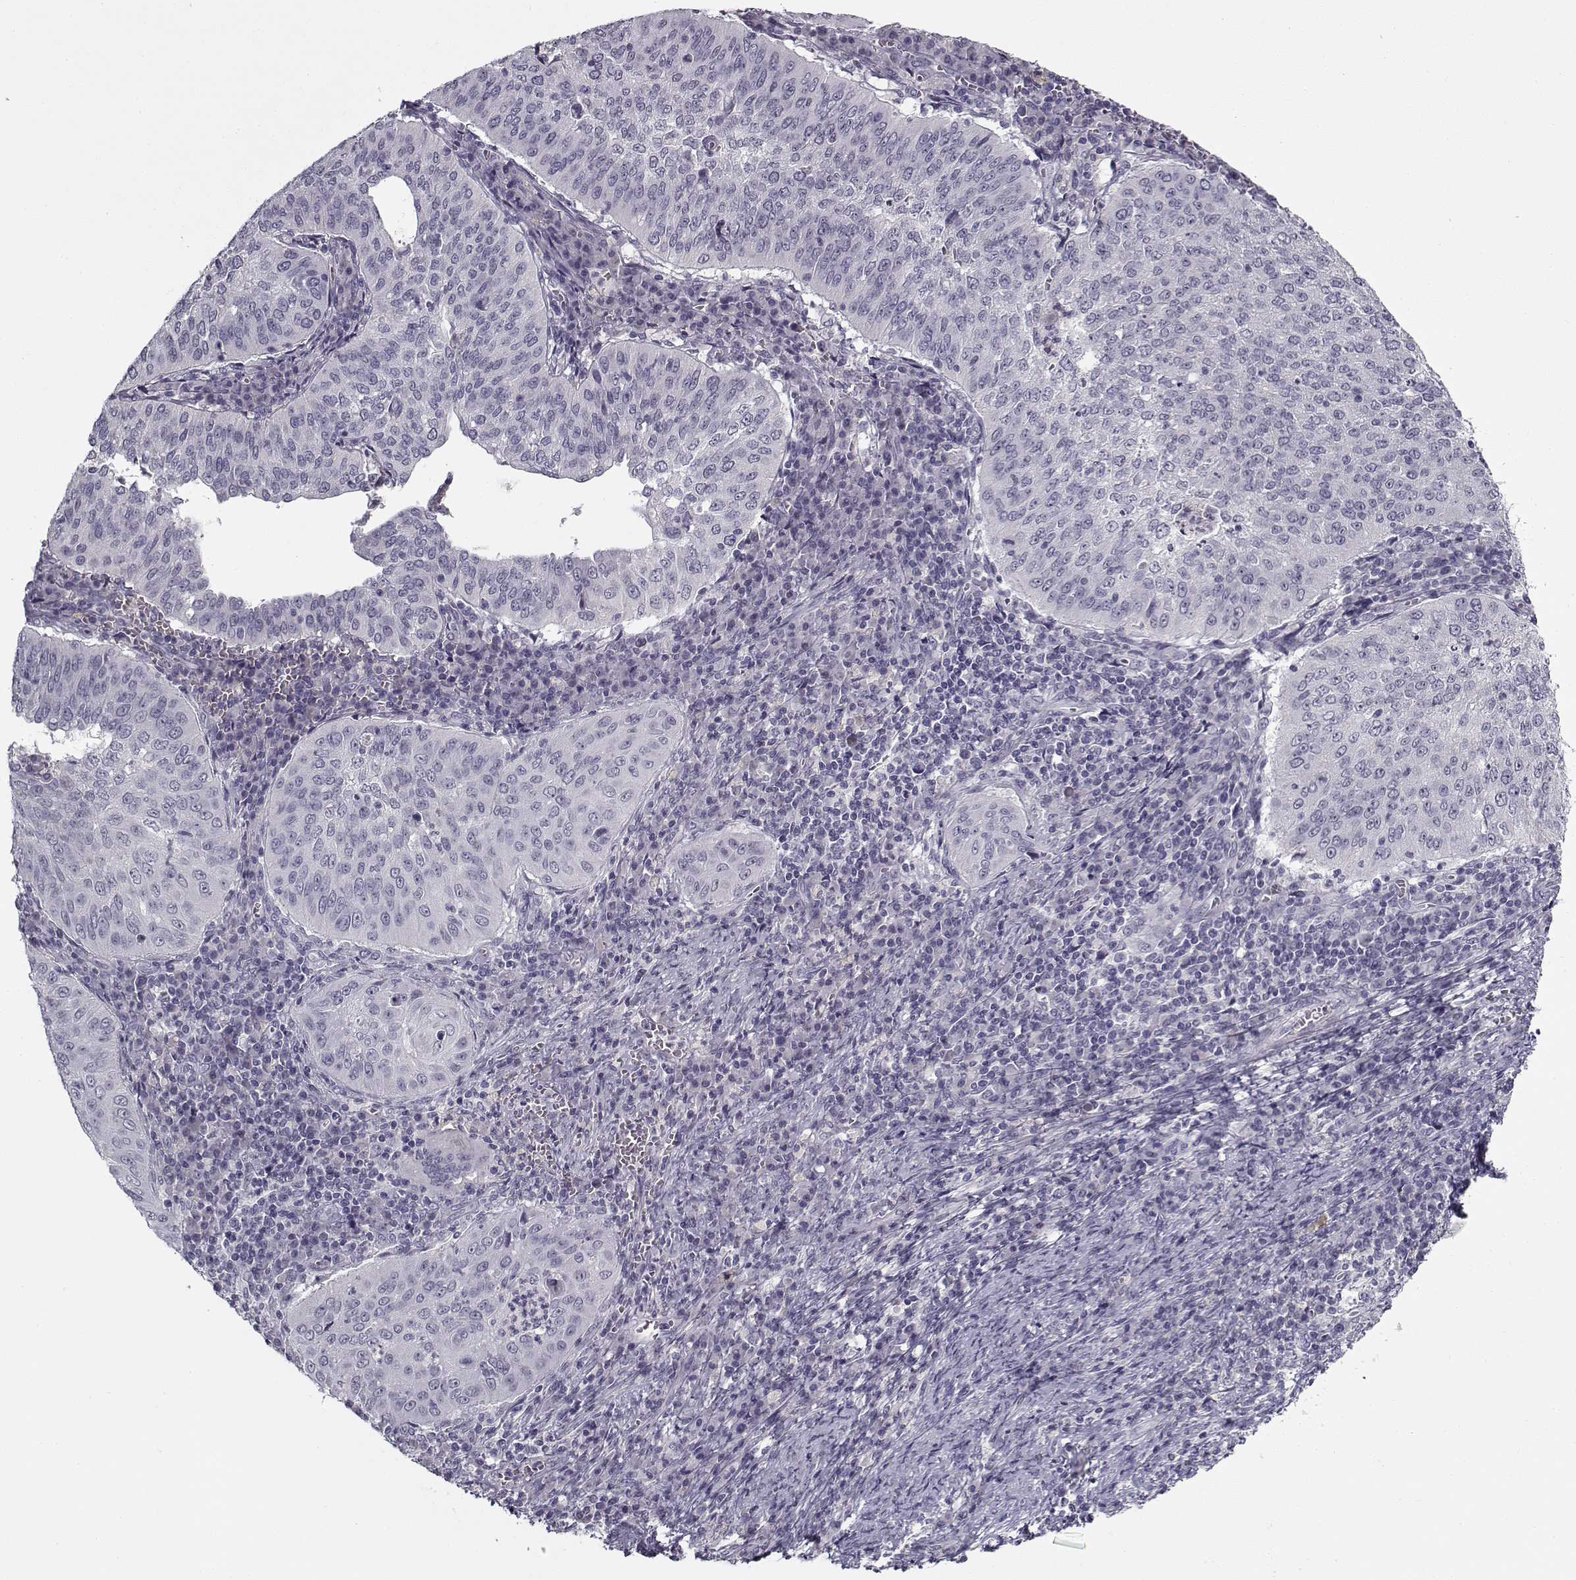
{"staining": {"intensity": "negative", "quantity": "none", "location": "none"}, "tissue": "cervical cancer", "cell_type": "Tumor cells", "image_type": "cancer", "snomed": [{"axis": "morphology", "description": "Squamous cell carcinoma, NOS"}, {"axis": "topography", "description": "Cervix"}], "caption": "High magnification brightfield microscopy of cervical cancer (squamous cell carcinoma) stained with DAB (brown) and counterstained with hematoxylin (blue): tumor cells show no significant expression.", "gene": "SNCA", "patient": {"sex": "female", "age": 39}}